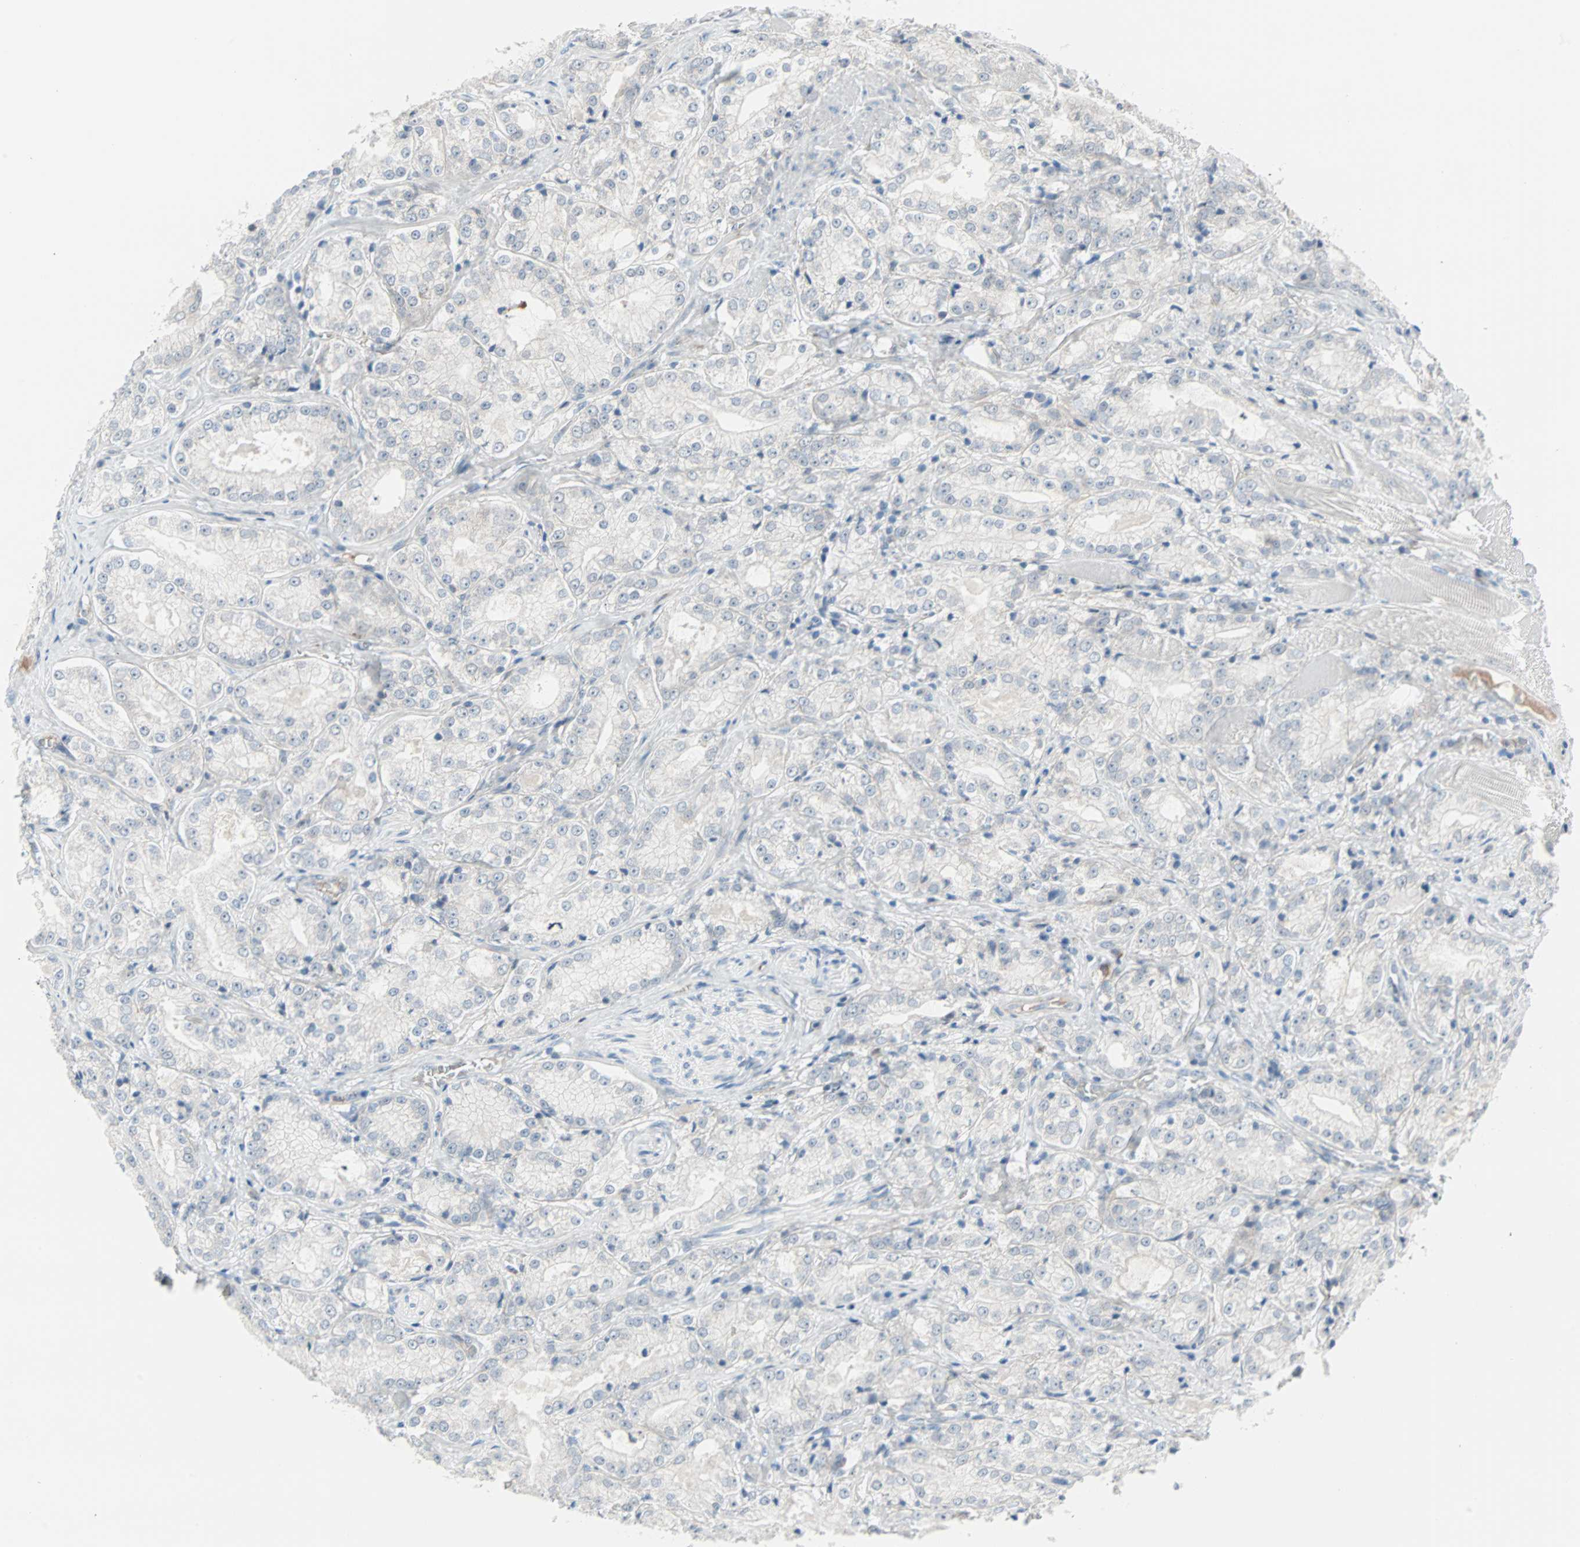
{"staining": {"intensity": "negative", "quantity": "none", "location": "none"}, "tissue": "prostate cancer", "cell_type": "Tumor cells", "image_type": "cancer", "snomed": [{"axis": "morphology", "description": "Adenocarcinoma, High grade"}, {"axis": "topography", "description": "Prostate"}], "caption": "There is no significant expression in tumor cells of prostate cancer.", "gene": "CASP3", "patient": {"sex": "male", "age": 73}}